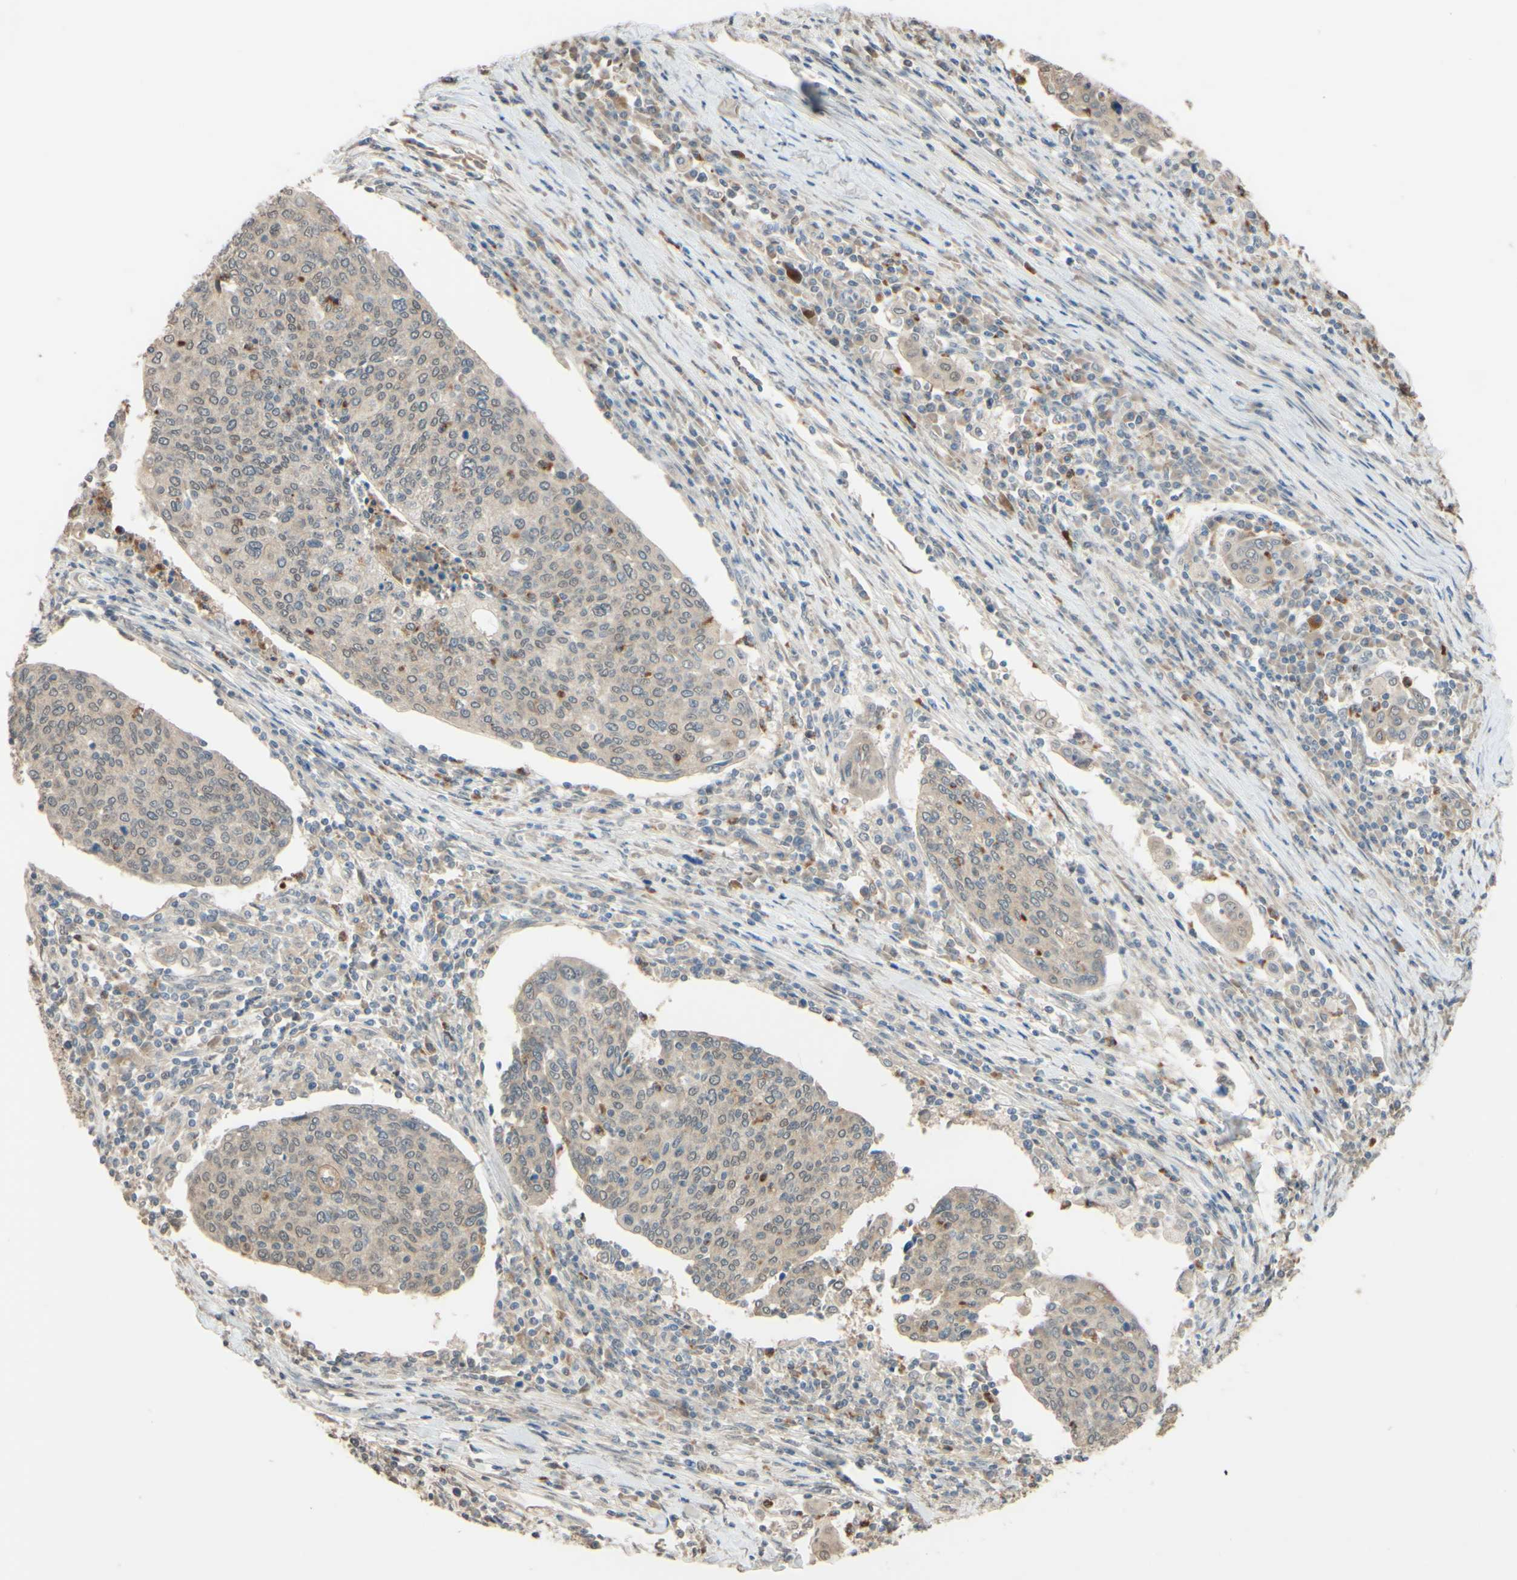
{"staining": {"intensity": "weak", "quantity": ">75%", "location": "cytoplasmic/membranous"}, "tissue": "cervical cancer", "cell_type": "Tumor cells", "image_type": "cancer", "snomed": [{"axis": "morphology", "description": "Squamous cell carcinoma, NOS"}, {"axis": "topography", "description": "Cervix"}], "caption": "A high-resolution photomicrograph shows IHC staining of squamous cell carcinoma (cervical), which displays weak cytoplasmic/membranous expression in about >75% of tumor cells.", "gene": "SMIM19", "patient": {"sex": "female", "age": 40}}